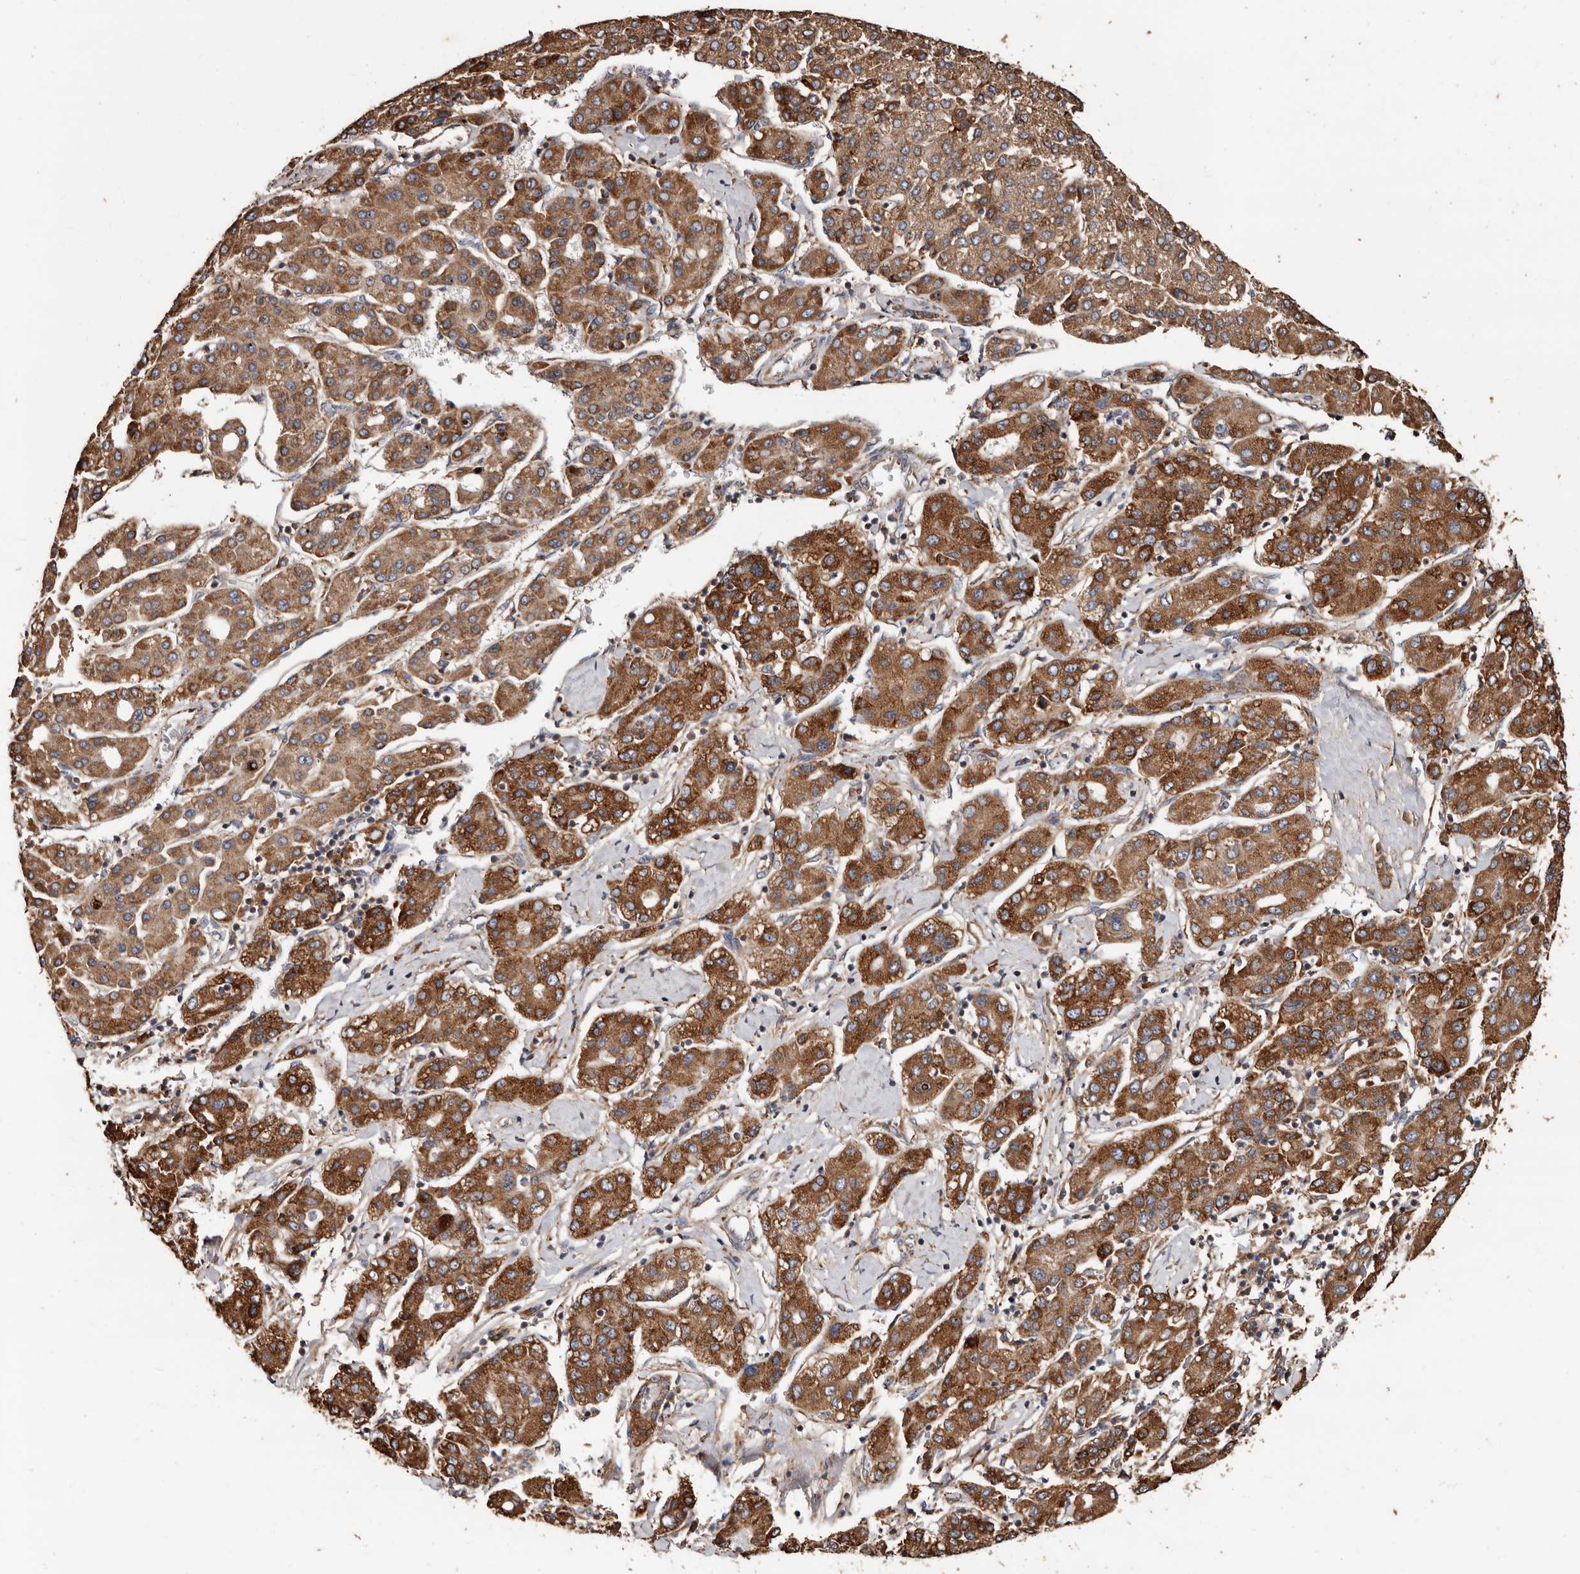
{"staining": {"intensity": "strong", "quantity": ">75%", "location": "cytoplasmic/membranous"}, "tissue": "liver cancer", "cell_type": "Tumor cells", "image_type": "cancer", "snomed": [{"axis": "morphology", "description": "Carcinoma, Hepatocellular, NOS"}, {"axis": "topography", "description": "Liver"}], "caption": "This image displays immunohistochemistry staining of liver cancer, with high strong cytoplasmic/membranous expression in approximately >75% of tumor cells.", "gene": "OSGIN2", "patient": {"sex": "male", "age": 65}}